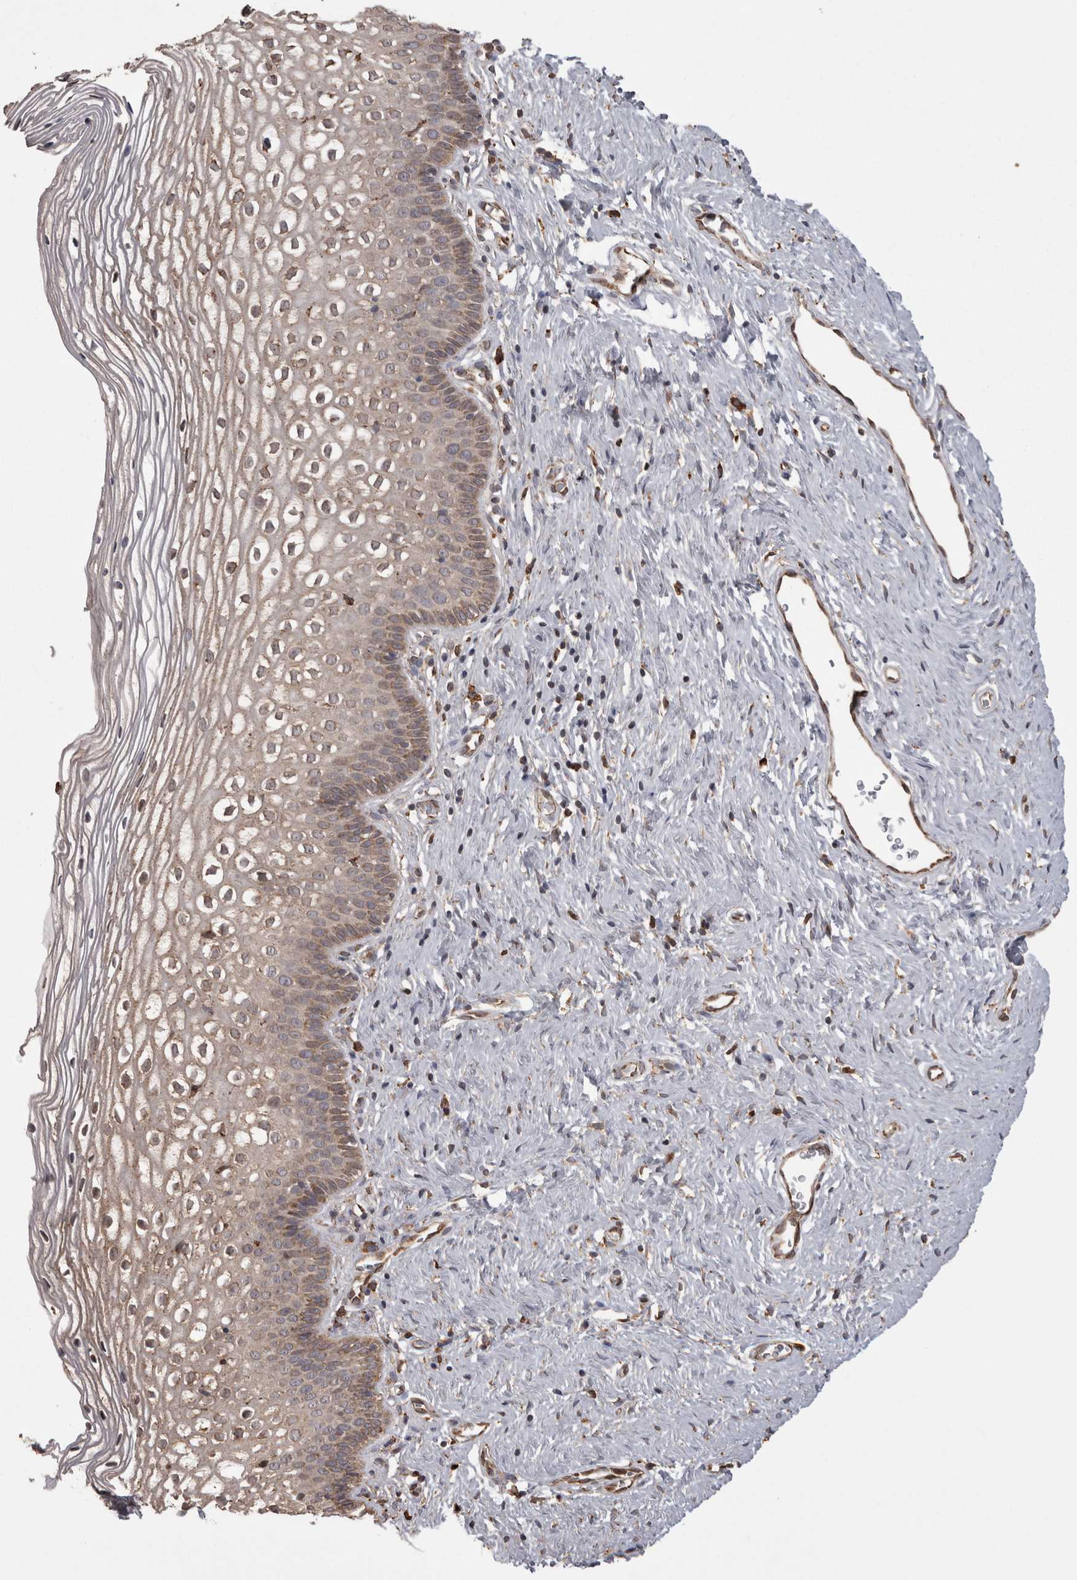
{"staining": {"intensity": "weak", "quantity": "25%-75%", "location": "cytoplasmic/membranous"}, "tissue": "cervix", "cell_type": "Squamous epithelial cells", "image_type": "normal", "snomed": [{"axis": "morphology", "description": "Normal tissue, NOS"}, {"axis": "topography", "description": "Cervix"}], "caption": "Immunohistochemical staining of unremarkable human cervix displays low levels of weak cytoplasmic/membranous staining in approximately 25%-75% of squamous epithelial cells. (DAB (3,3'-diaminobenzidine) IHC, brown staining for protein, blue staining for nuclei).", "gene": "PON2", "patient": {"sex": "female", "age": 27}}